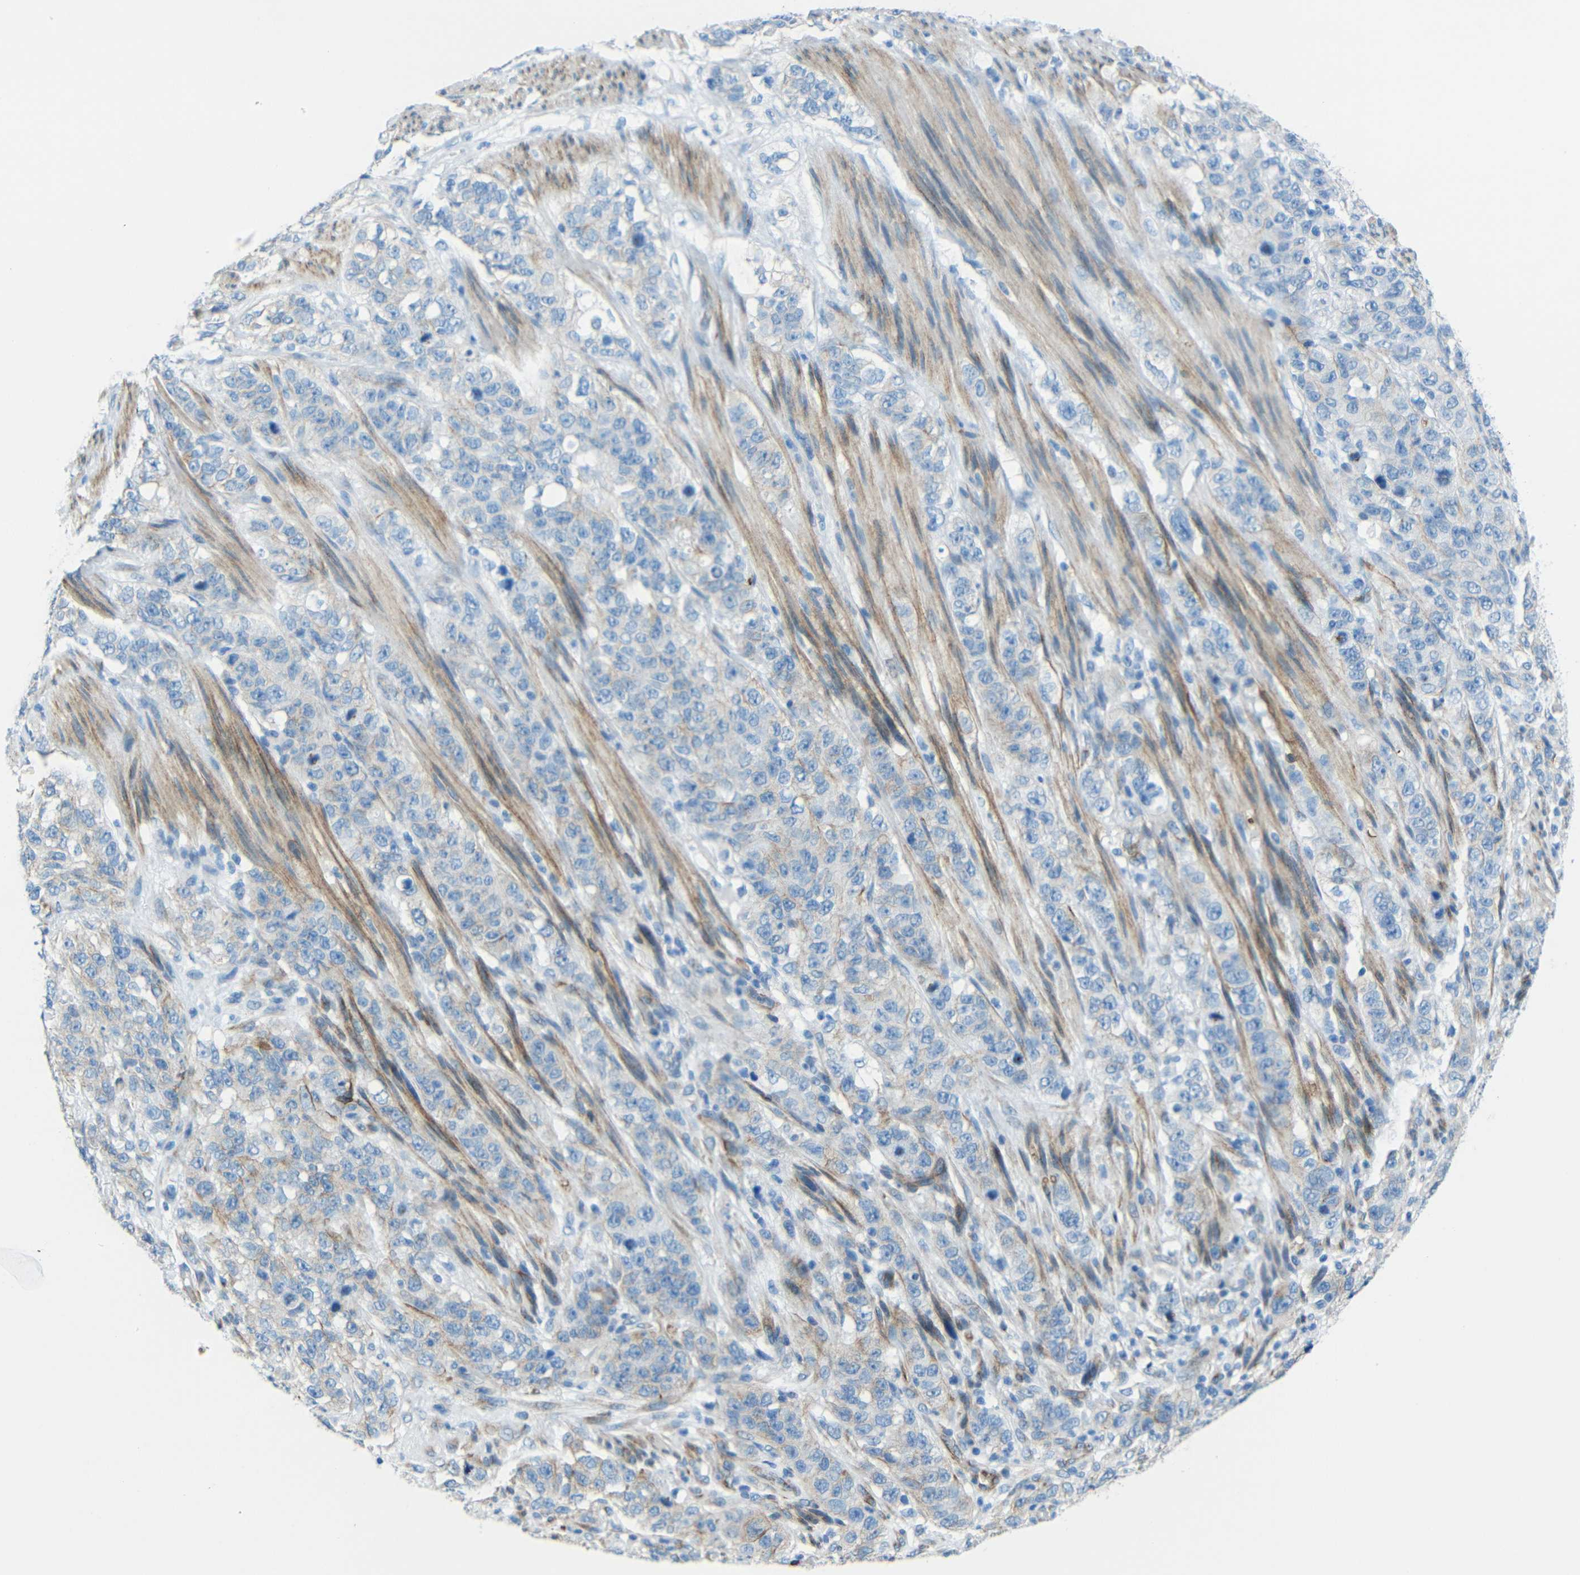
{"staining": {"intensity": "weak", "quantity": "<25%", "location": "cytoplasmic/membranous"}, "tissue": "stomach cancer", "cell_type": "Tumor cells", "image_type": "cancer", "snomed": [{"axis": "morphology", "description": "Adenocarcinoma, NOS"}, {"axis": "topography", "description": "Stomach"}], "caption": "Protein analysis of stomach cancer displays no significant expression in tumor cells.", "gene": "TUBB4B", "patient": {"sex": "male", "age": 48}}